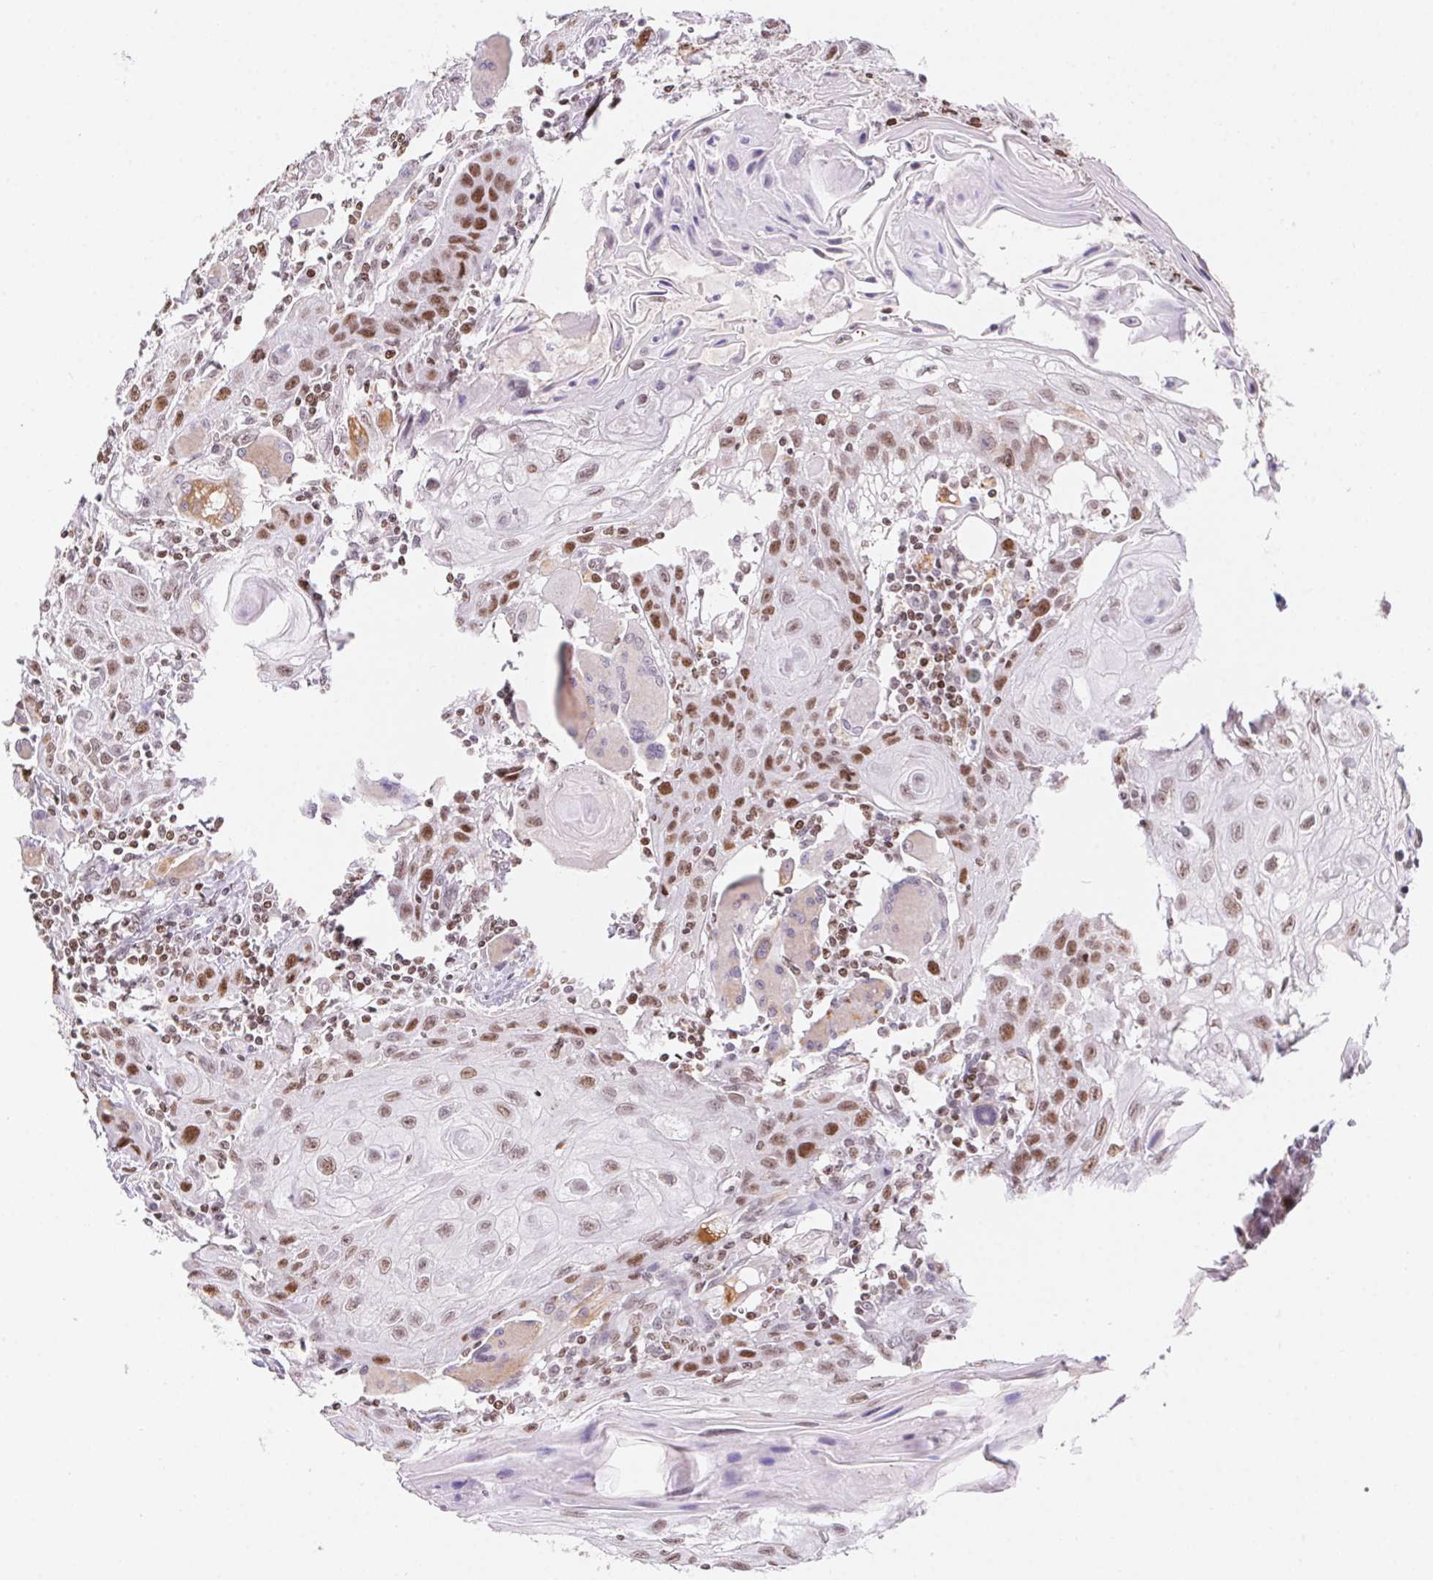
{"staining": {"intensity": "moderate", "quantity": "25%-75%", "location": "nuclear"}, "tissue": "head and neck cancer", "cell_type": "Tumor cells", "image_type": "cancer", "snomed": [{"axis": "morphology", "description": "Squamous cell carcinoma, NOS"}, {"axis": "topography", "description": "Oral tissue"}, {"axis": "topography", "description": "Head-Neck"}], "caption": "Immunohistochemical staining of squamous cell carcinoma (head and neck) demonstrates medium levels of moderate nuclear staining in approximately 25%-75% of tumor cells.", "gene": "POLD3", "patient": {"sex": "male", "age": 58}}